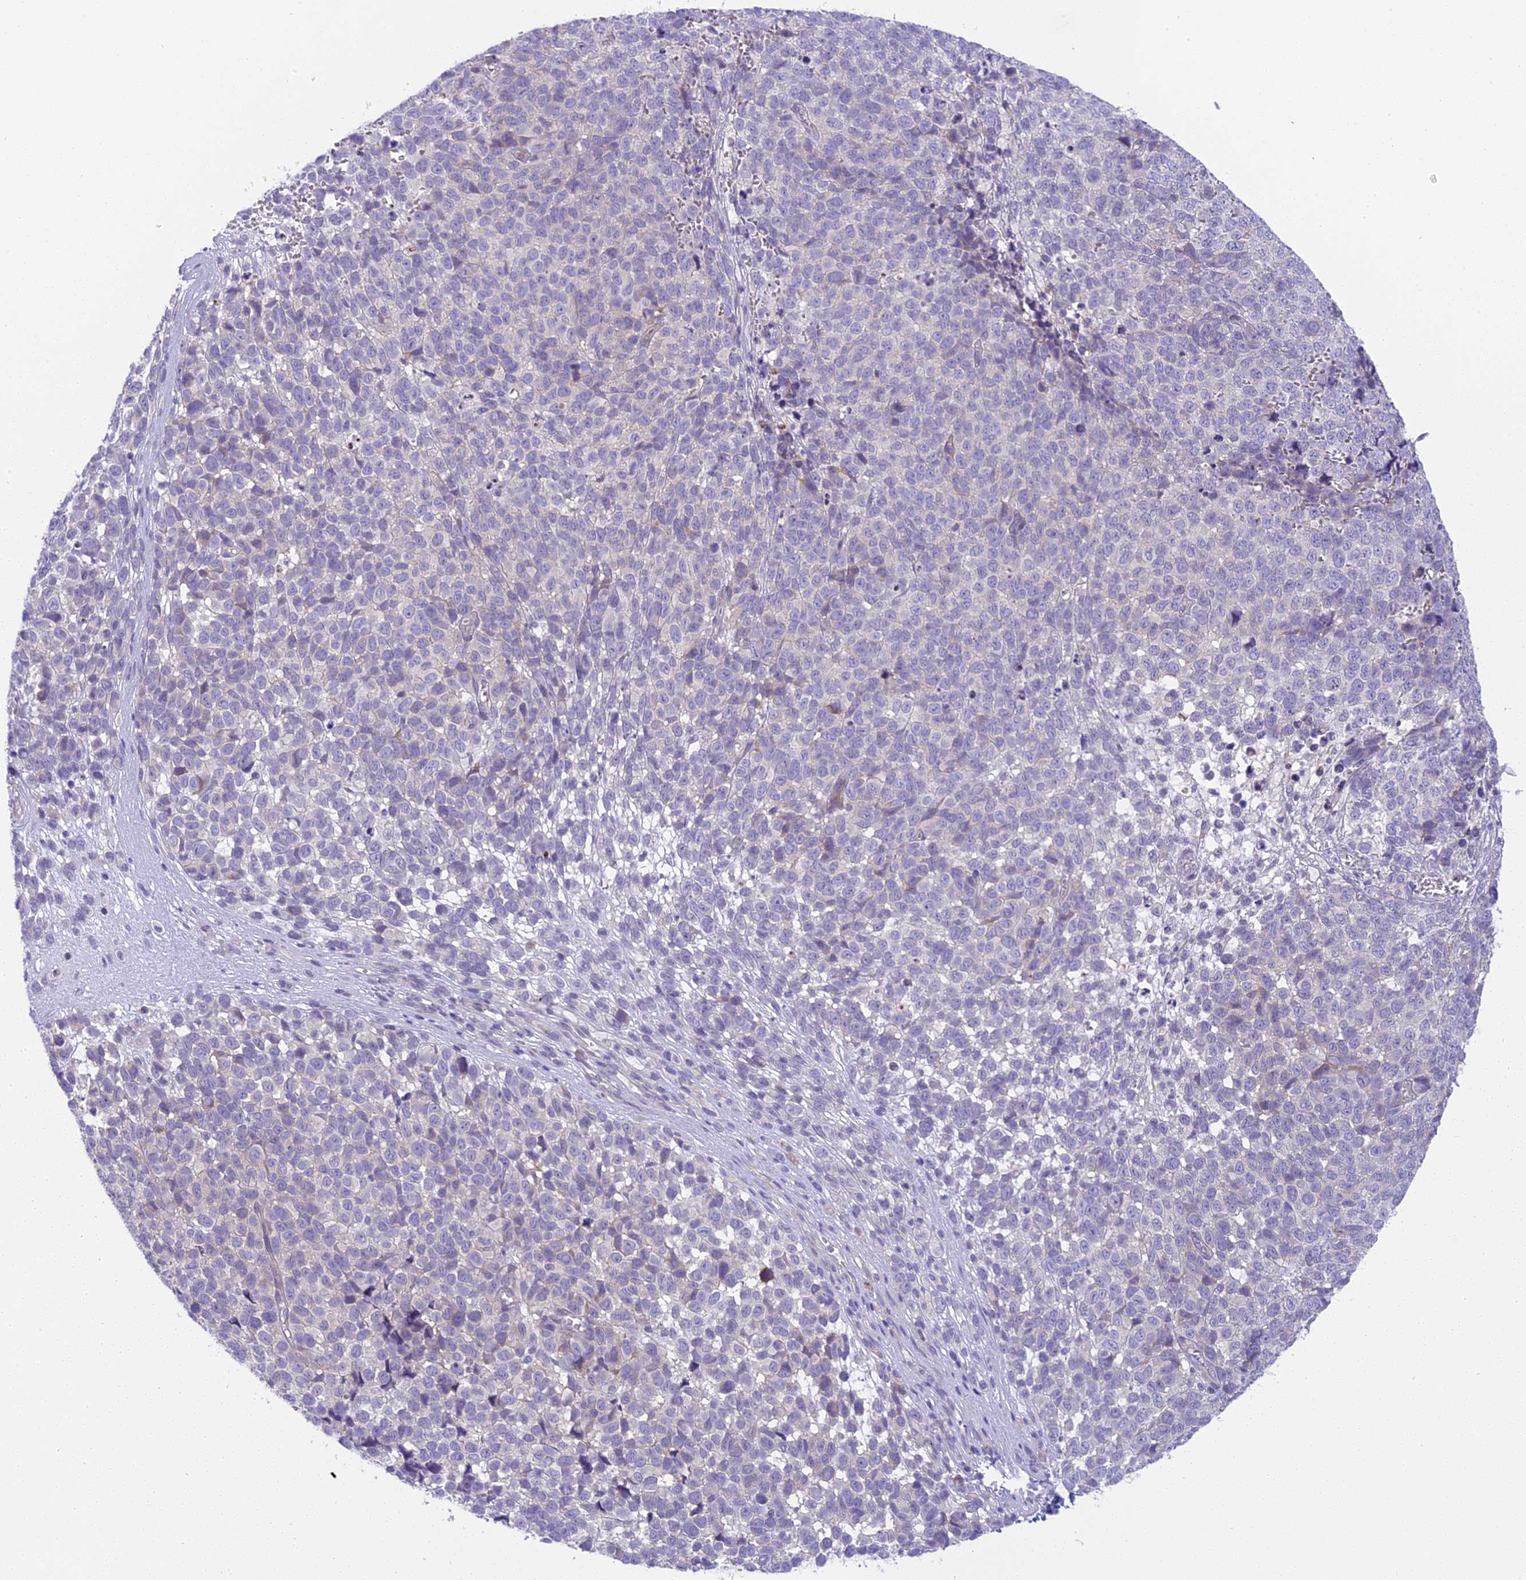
{"staining": {"intensity": "negative", "quantity": "none", "location": "none"}, "tissue": "melanoma", "cell_type": "Tumor cells", "image_type": "cancer", "snomed": [{"axis": "morphology", "description": "Malignant melanoma, NOS"}, {"axis": "topography", "description": "Nose, NOS"}], "caption": "High power microscopy micrograph of an immunohistochemistry histopathology image of malignant melanoma, revealing no significant staining in tumor cells.", "gene": "ARHGEF37", "patient": {"sex": "female", "age": 48}}